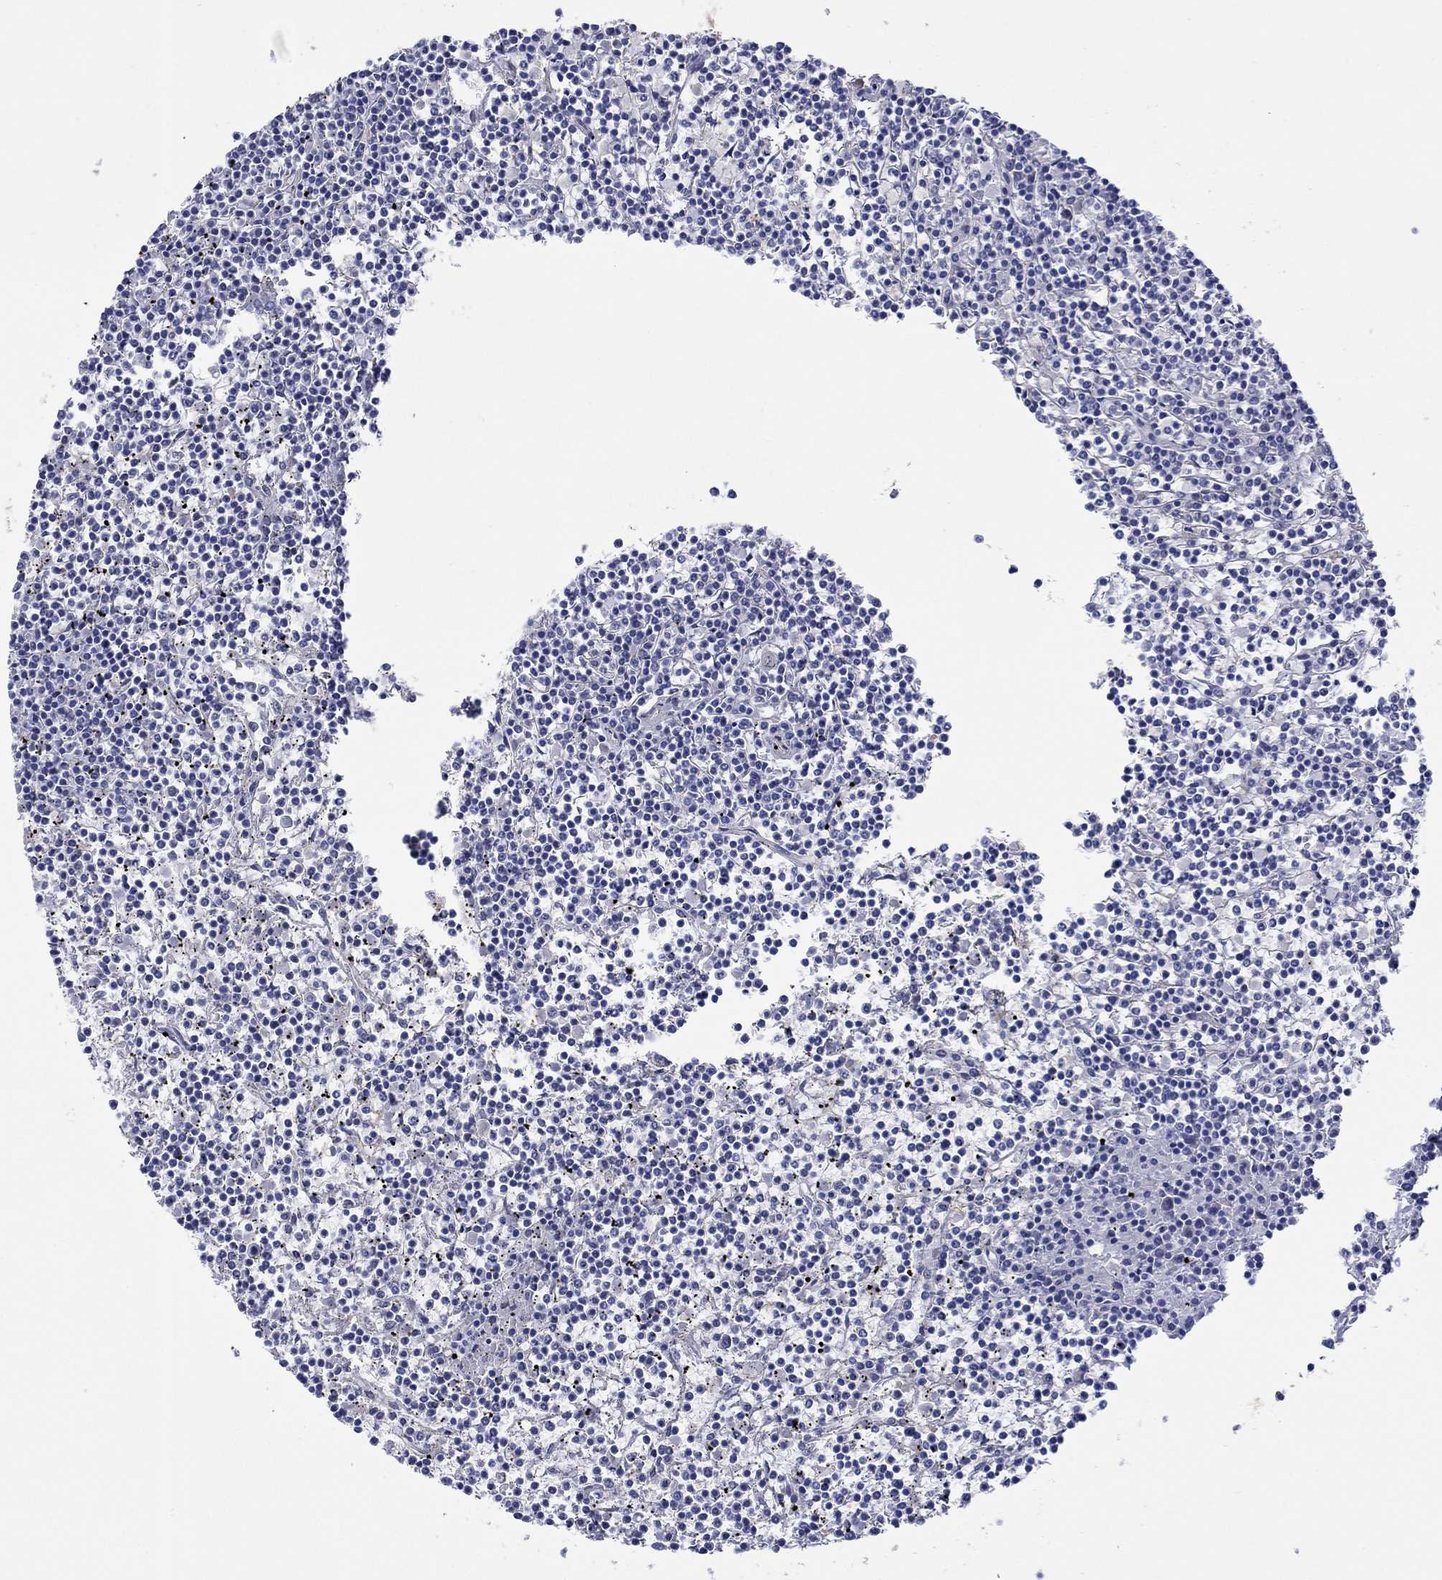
{"staining": {"intensity": "negative", "quantity": "none", "location": "none"}, "tissue": "lymphoma", "cell_type": "Tumor cells", "image_type": "cancer", "snomed": [{"axis": "morphology", "description": "Malignant lymphoma, non-Hodgkin's type, Low grade"}, {"axis": "topography", "description": "Spleen"}], "caption": "Immunohistochemistry (IHC) histopathology image of neoplastic tissue: human low-grade malignant lymphoma, non-Hodgkin's type stained with DAB (3,3'-diaminobenzidine) exhibits no significant protein staining in tumor cells.", "gene": "TPRN", "patient": {"sex": "female", "age": 19}}